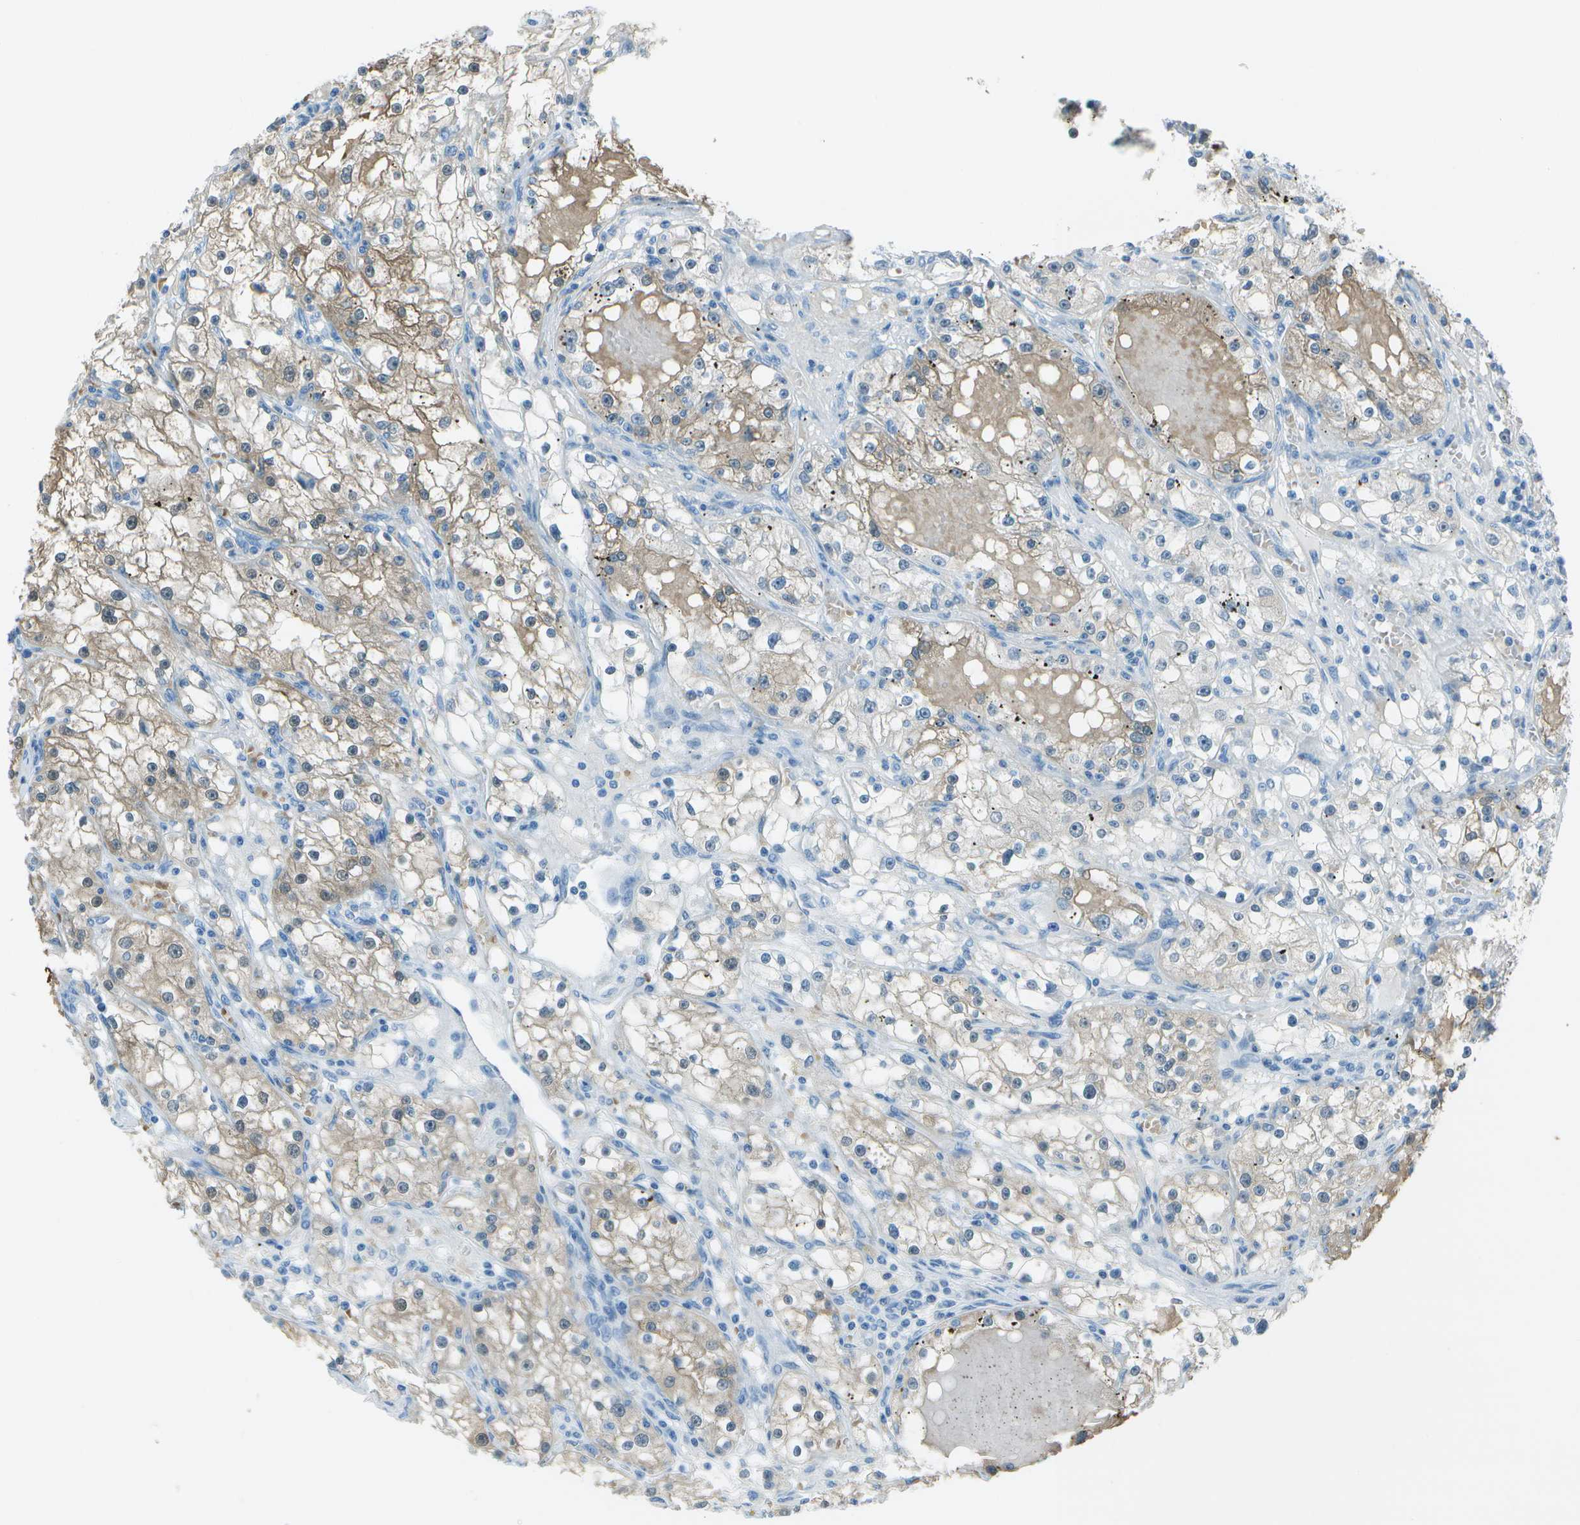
{"staining": {"intensity": "weak", "quantity": "25%-75%", "location": "cytoplasmic/membranous"}, "tissue": "renal cancer", "cell_type": "Tumor cells", "image_type": "cancer", "snomed": [{"axis": "morphology", "description": "Adenocarcinoma, NOS"}, {"axis": "topography", "description": "Kidney"}], "caption": "The histopathology image shows immunohistochemical staining of renal adenocarcinoma. There is weak cytoplasmic/membranous staining is identified in approximately 25%-75% of tumor cells.", "gene": "ASL", "patient": {"sex": "male", "age": 56}}